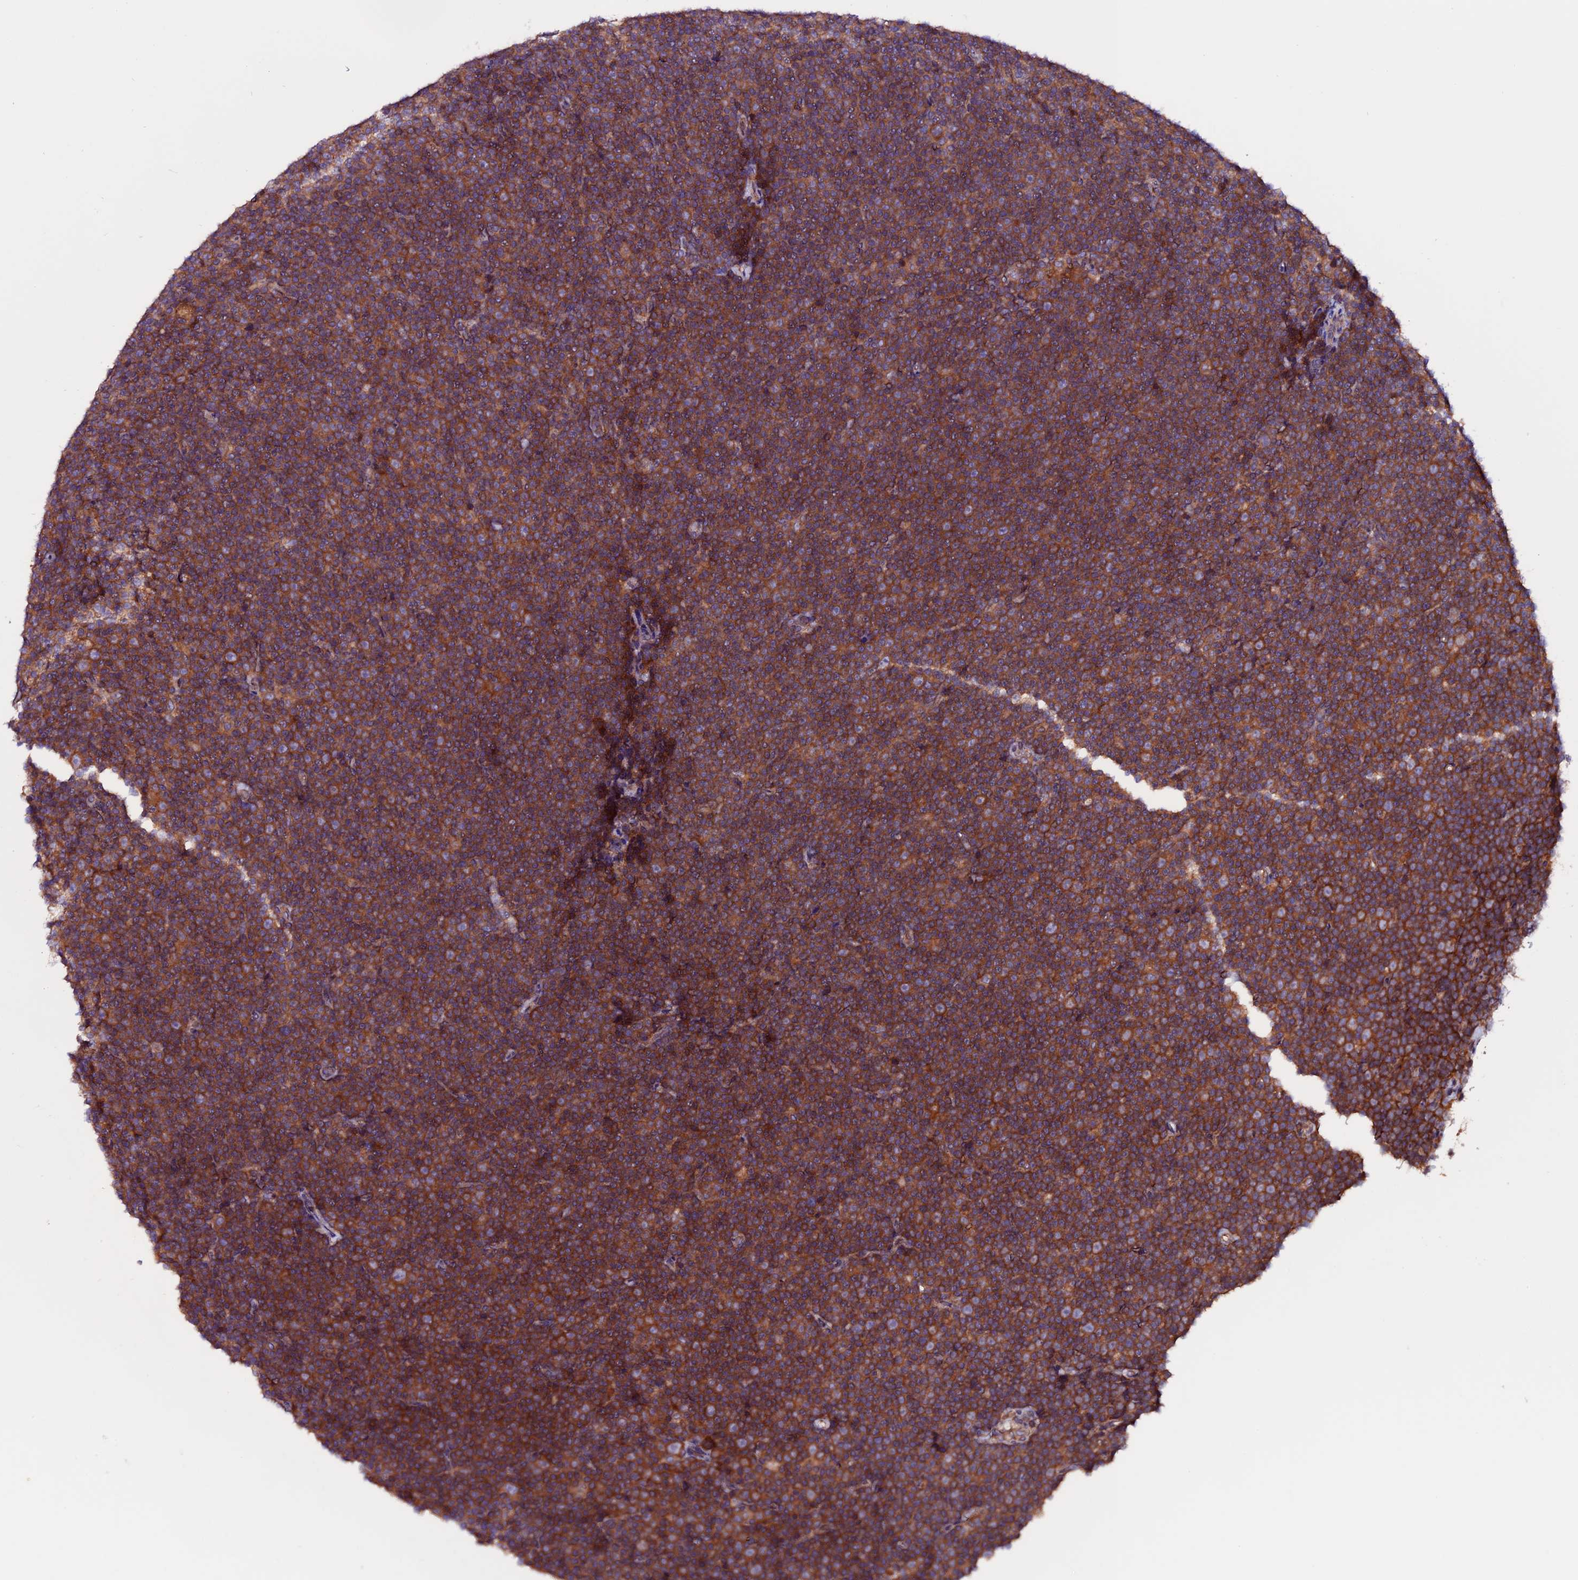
{"staining": {"intensity": "moderate", "quantity": ">75%", "location": "cytoplasmic/membranous"}, "tissue": "lymphoma", "cell_type": "Tumor cells", "image_type": "cancer", "snomed": [{"axis": "morphology", "description": "Malignant lymphoma, non-Hodgkin's type, Low grade"}, {"axis": "topography", "description": "Lymph node"}], "caption": "Immunohistochemistry (IHC) of low-grade malignant lymphoma, non-Hodgkin's type demonstrates medium levels of moderate cytoplasmic/membranous expression in about >75% of tumor cells.", "gene": "ZNF598", "patient": {"sex": "female", "age": 67}}